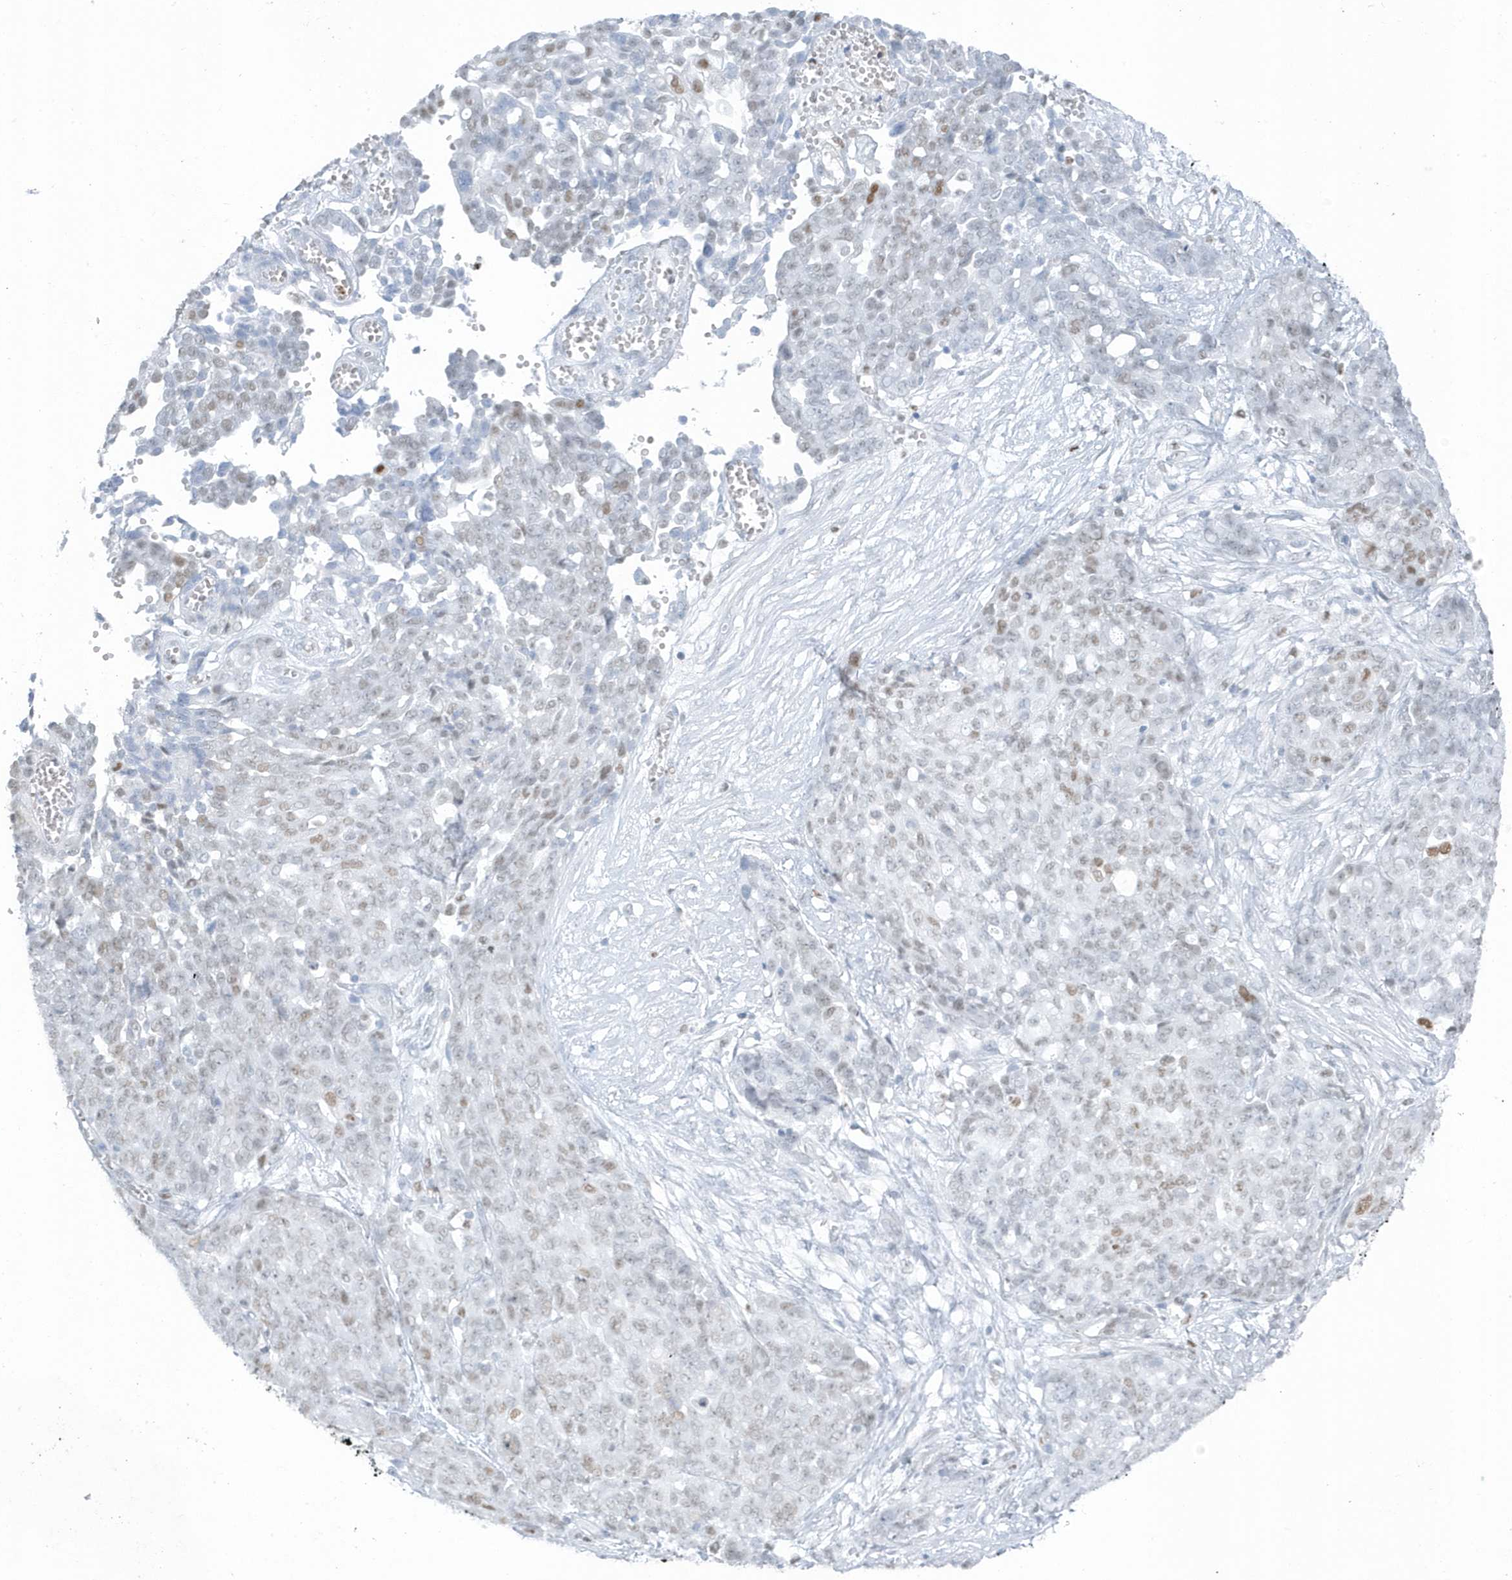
{"staining": {"intensity": "weak", "quantity": "25%-75%", "location": "nuclear"}, "tissue": "ovarian cancer", "cell_type": "Tumor cells", "image_type": "cancer", "snomed": [{"axis": "morphology", "description": "Cystadenocarcinoma, serous, NOS"}, {"axis": "topography", "description": "Soft tissue"}, {"axis": "topography", "description": "Ovary"}], "caption": "The image shows immunohistochemical staining of serous cystadenocarcinoma (ovarian). There is weak nuclear staining is seen in approximately 25%-75% of tumor cells. (IHC, brightfield microscopy, high magnification).", "gene": "SMIM34", "patient": {"sex": "female", "age": 57}}